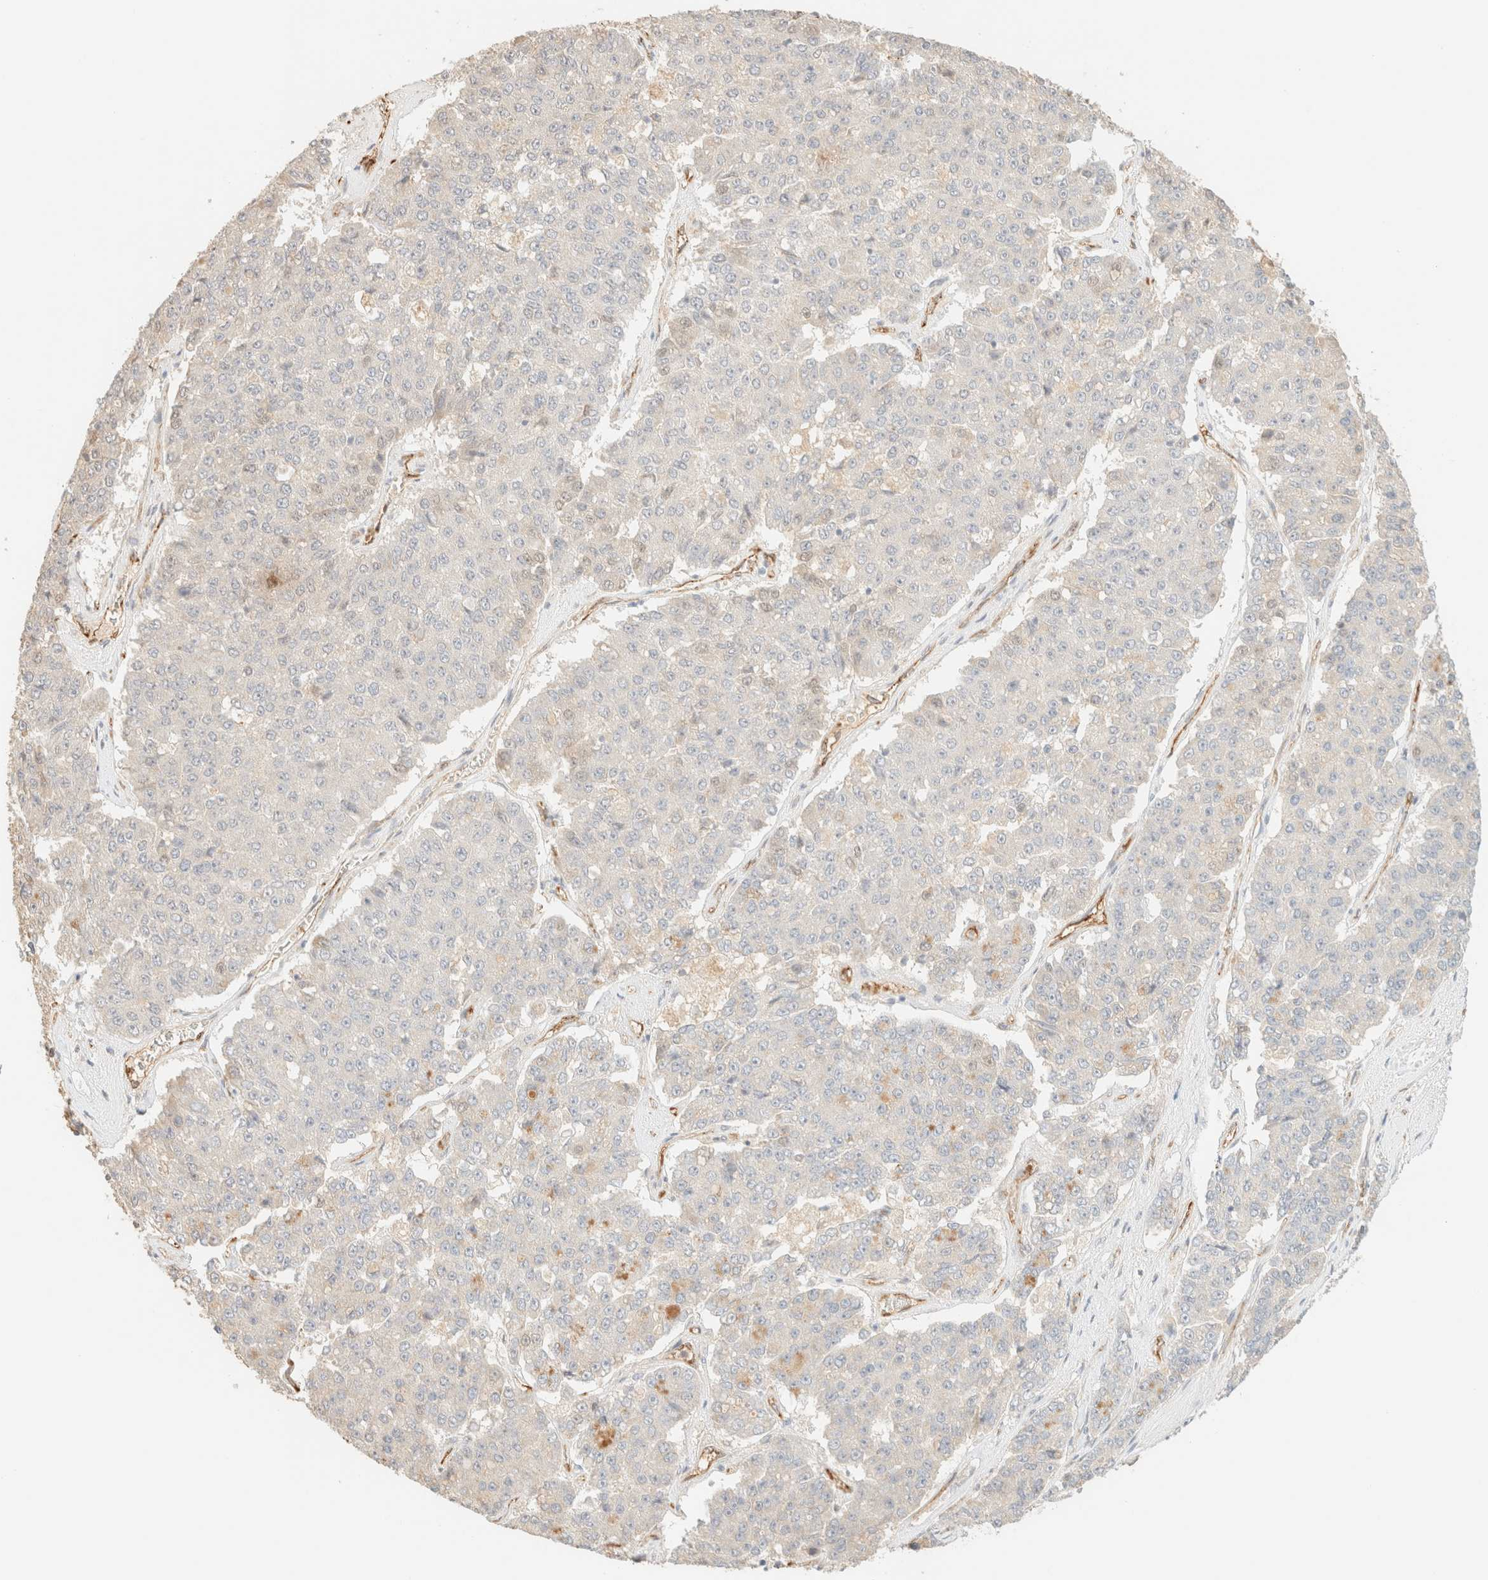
{"staining": {"intensity": "negative", "quantity": "none", "location": "none"}, "tissue": "pancreatic cancer", "cell_type": "Tumor cells", "image_type": "cancer", "snomed": [{"axis": "morphology", "description": "Adenocarcinoma, NOS"}, {"axis": "topography", "description": "Pancreas"}], "caption": "Immunohistochemistry of human pancreatic adenocarcinoma demonstrates no staining in tumor cells.", "gene": "SPARCL1", "patient": {"sex": "male", "age": 50}}